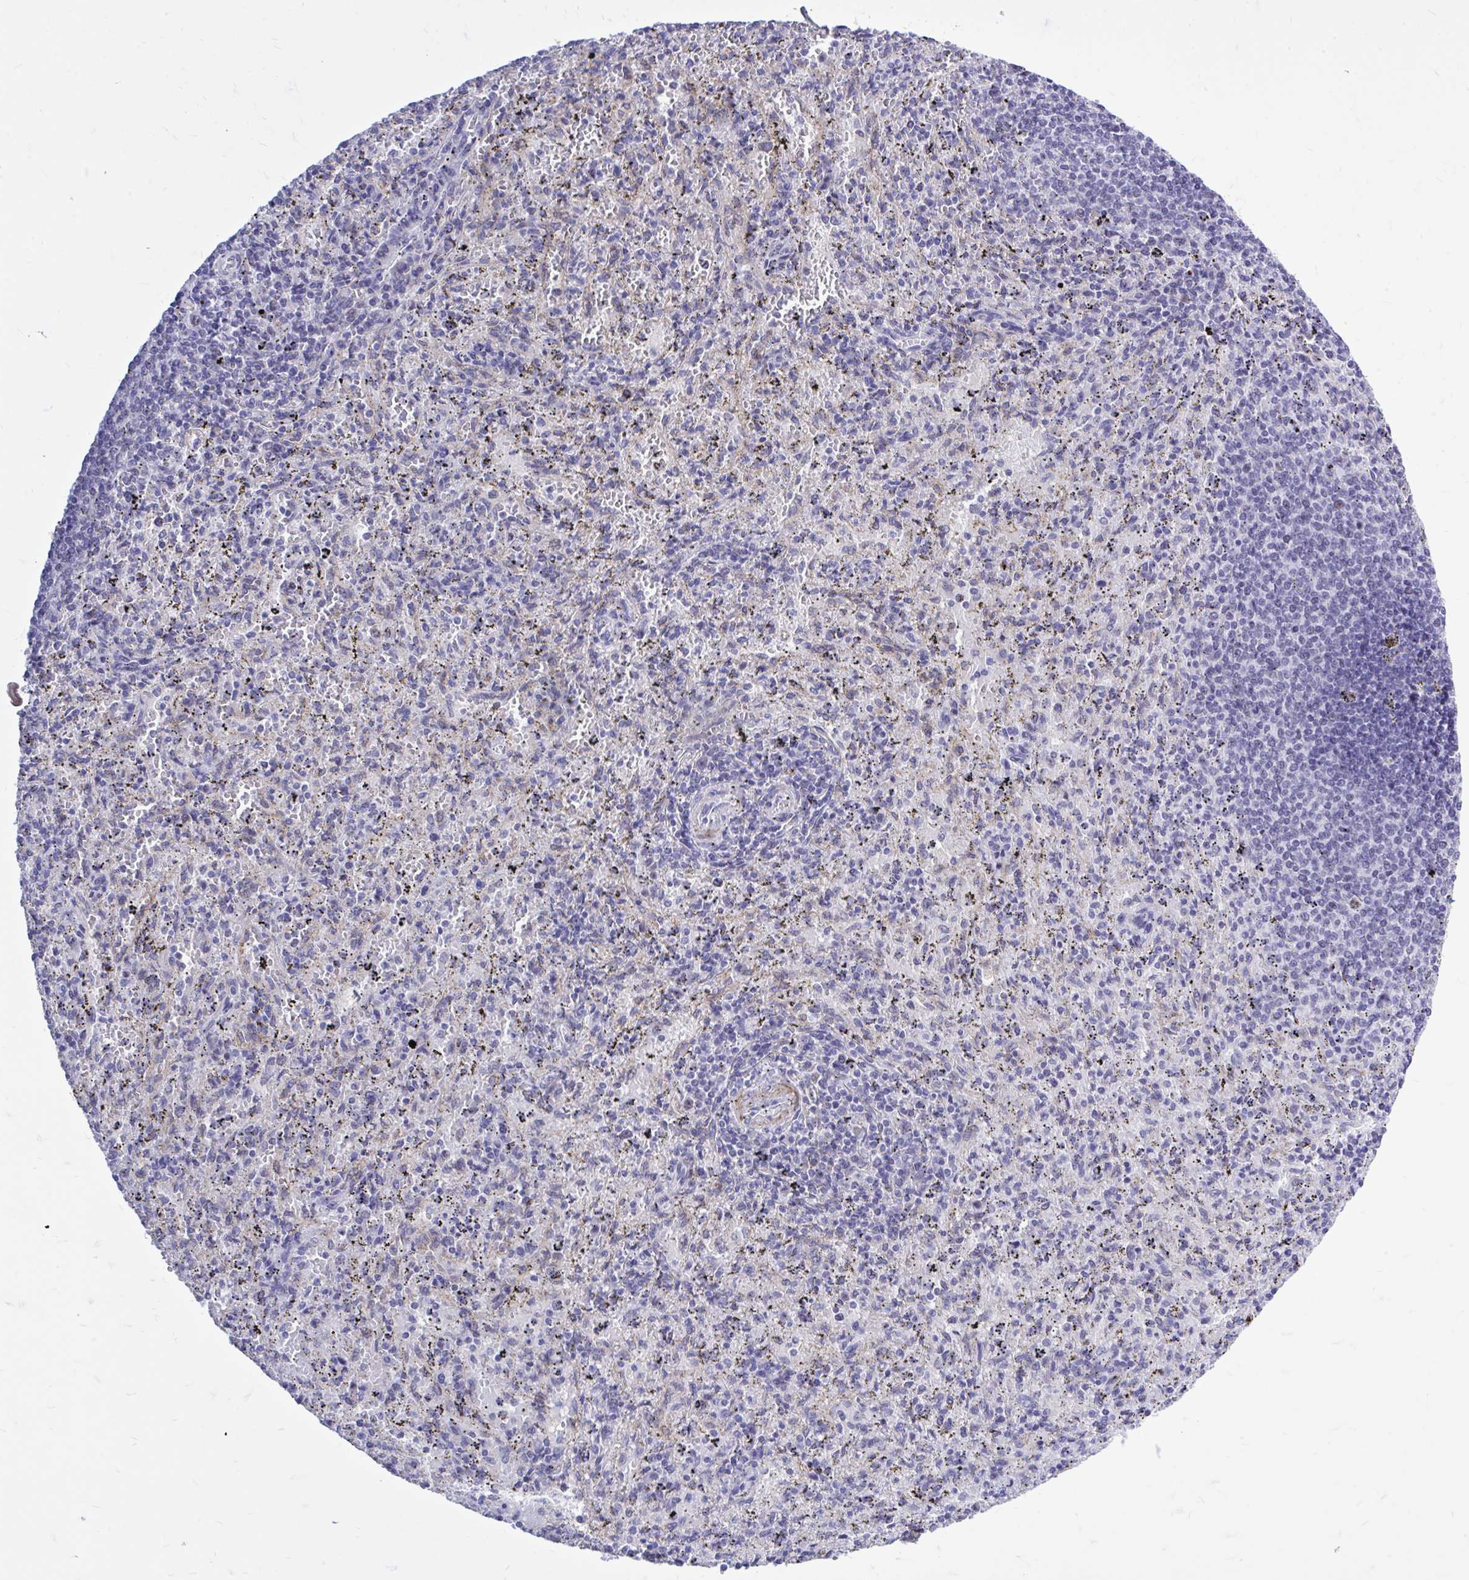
{"staining": {"intensity": "negative", "quantity": "none", "location": "none"}, "tissue": "spleen", "cell_type": "Cells in red pulp", "image_type": "normal", "snomed": [{"axis": "morphology", "description": "Normal tissue, NOS"}, {"axis": "topography", "description": "Spleen"}], "caption": "Cells in red pulp show no significant protein positivity in unremarkable spleen. Nuclei are stained in blue.", "gene": "ZBTB25", "patient": {"sex": "male", "age": 57}}